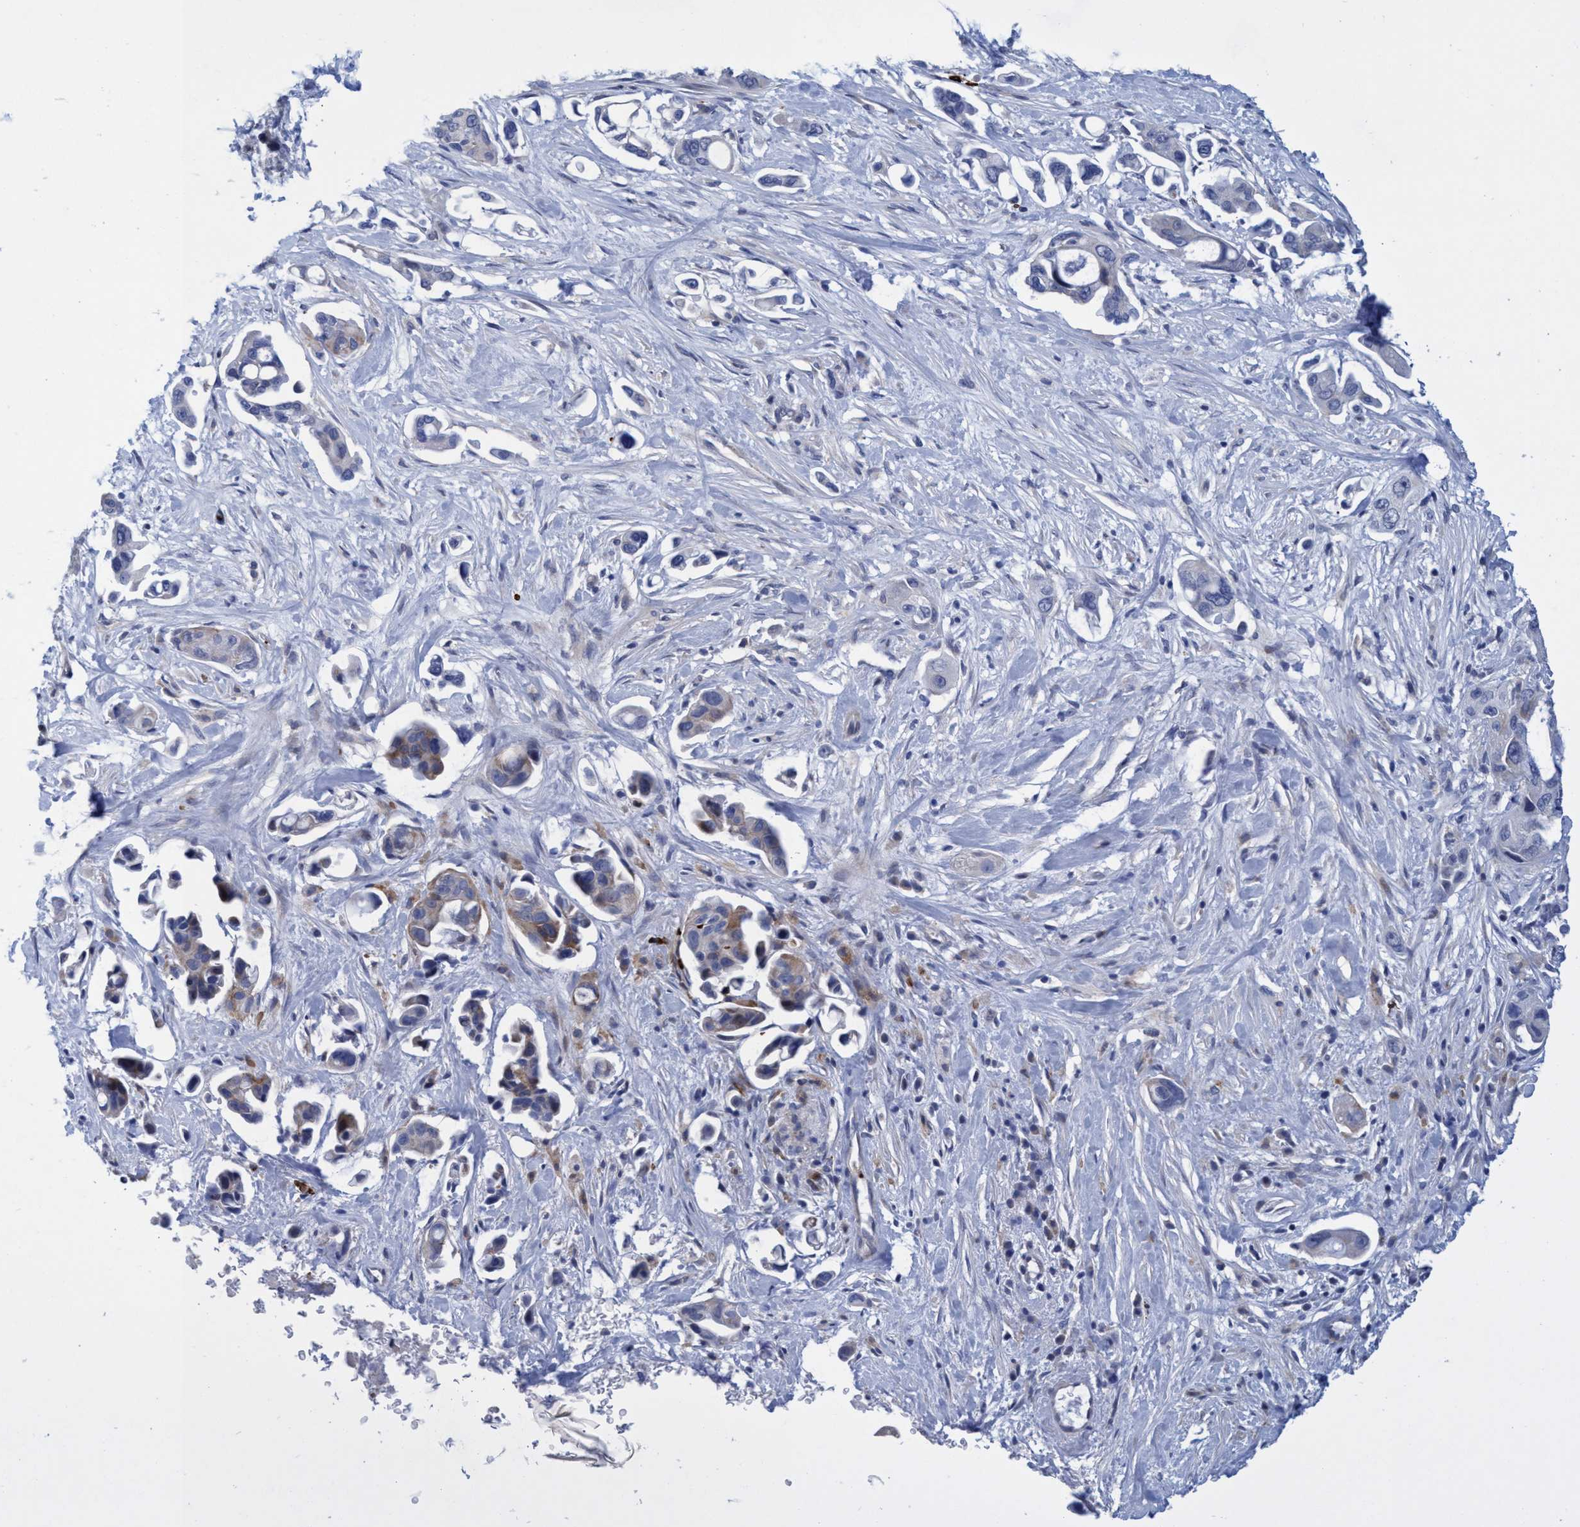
{"staining": {"intensity": "weak", "quantity": "25%-75%", "location": "cytoplasmic/membranous"}, "tissue": "pancreatic cancer", "cell_type": "Tumor cells", "image_type": "cancer", "snomed": [{"axis": "morphology", "description": "Adenocarcinoma, NOS"}, {"axis": "topography", "description": "Pancreas"}], "caption": "A micrograph showing weak cytoplasmic/membranous staining in about 25%-75% of tumor cells in pancreatic cancer, as visualized by brown immunohistochemical staining.", "gene": "R3HCC1", "patient": {"sex": "male", "age": 53}}